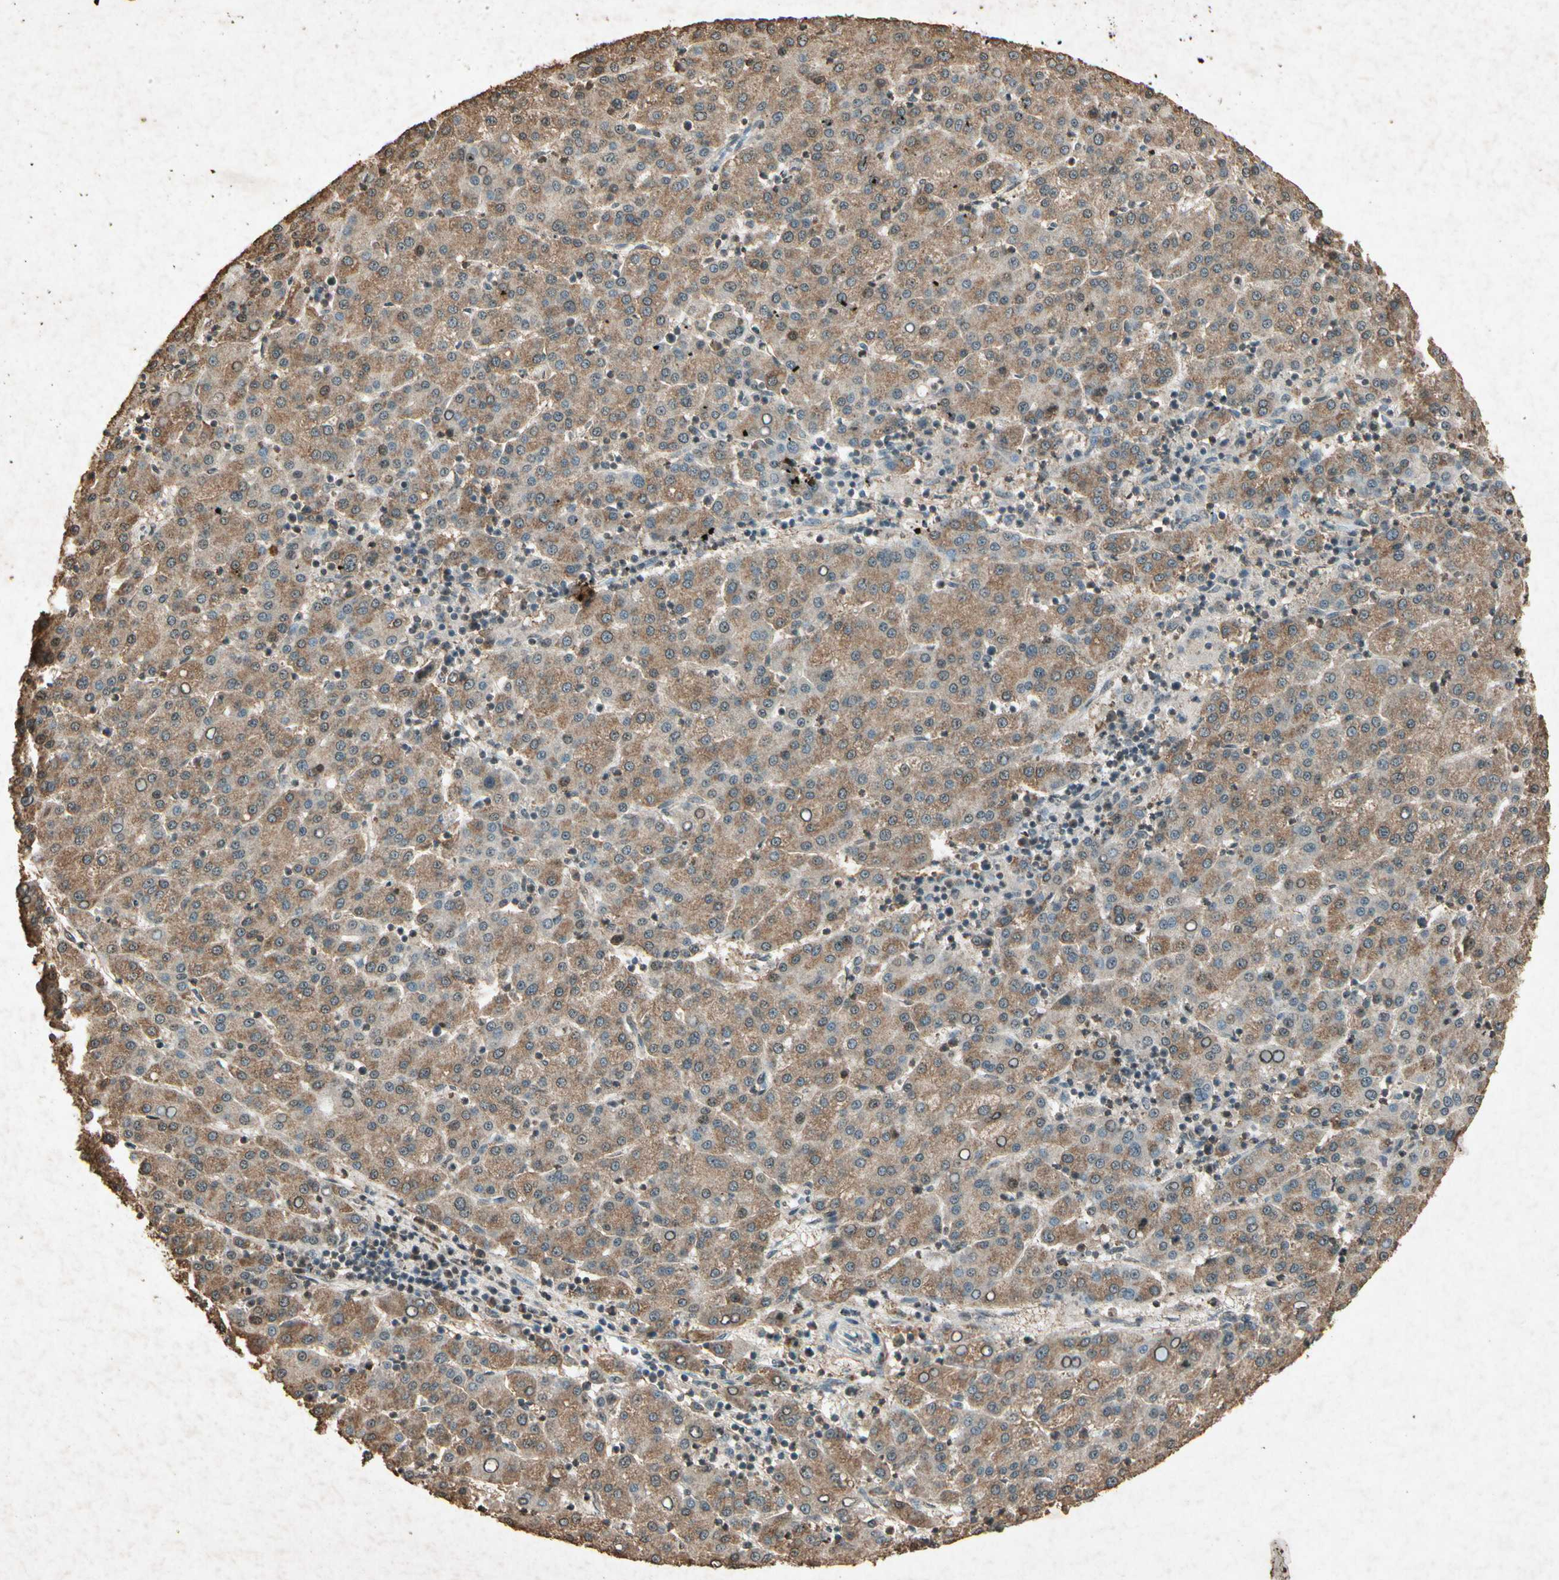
{"staining": {"intensity": "strong", "quantity": ">75%", "location": "cytoplasmic/membranous"}, "tissue": "liver cancer", "cell_type": "Tumor cells", "image_type": "cancer", "snomed": [{"axis": "morphology", "description": "Carcinoma, Hepatocellular, NOS"}, {"axis": "topography", "description": "Liver"}], "caption": "About >75% of tumor cells in human hepatocellular carcinoma (liver) reveal strong cytoplasmic/membranous protein staining as visualized by brown immunohistochemical staining.", "gene": "GC", "patient": {"sex": "female", "age": 58}}